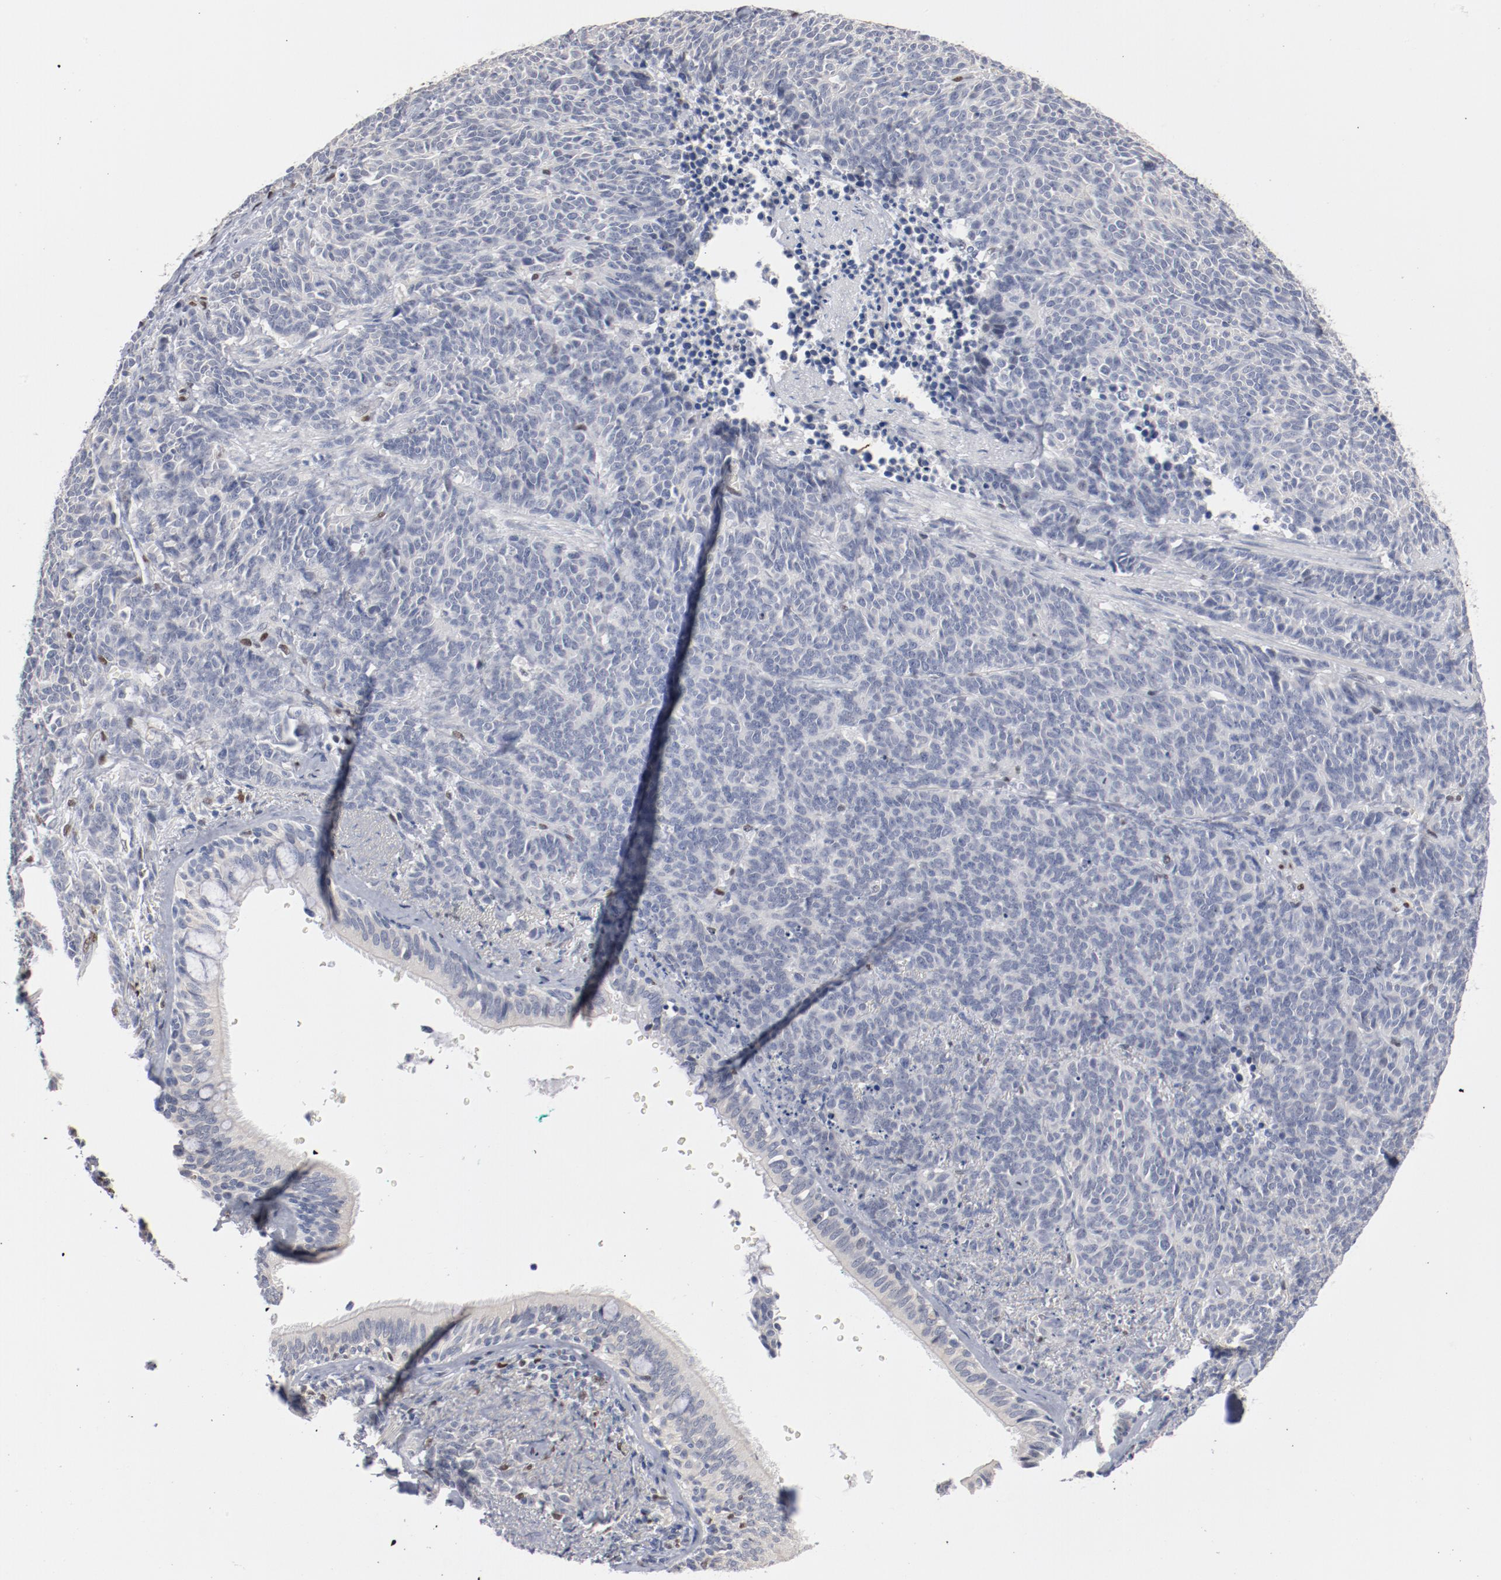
{"staining": {"intensity": "negative", "quantity": "none", "location": "none"}, "tissue": "lung cancer", "cell_type": "Tumor cells", "image_type": "cancer", "snomed": [{"axis": "morphology", "description": "Neoplasm, malignant, NOS"}, {"axis": "topography", "description": "Lung"}], "caption": "There is no significant positivity in tumor cells of neoplasm (malignant) (lung). (Brightfield microscopy of DAB (3,3'-diaminobenzidine) immunohistochemistry (IHC) at high magnification).", "gene": "ZEB2", "patient": {"sex": "female", "age": 58}}